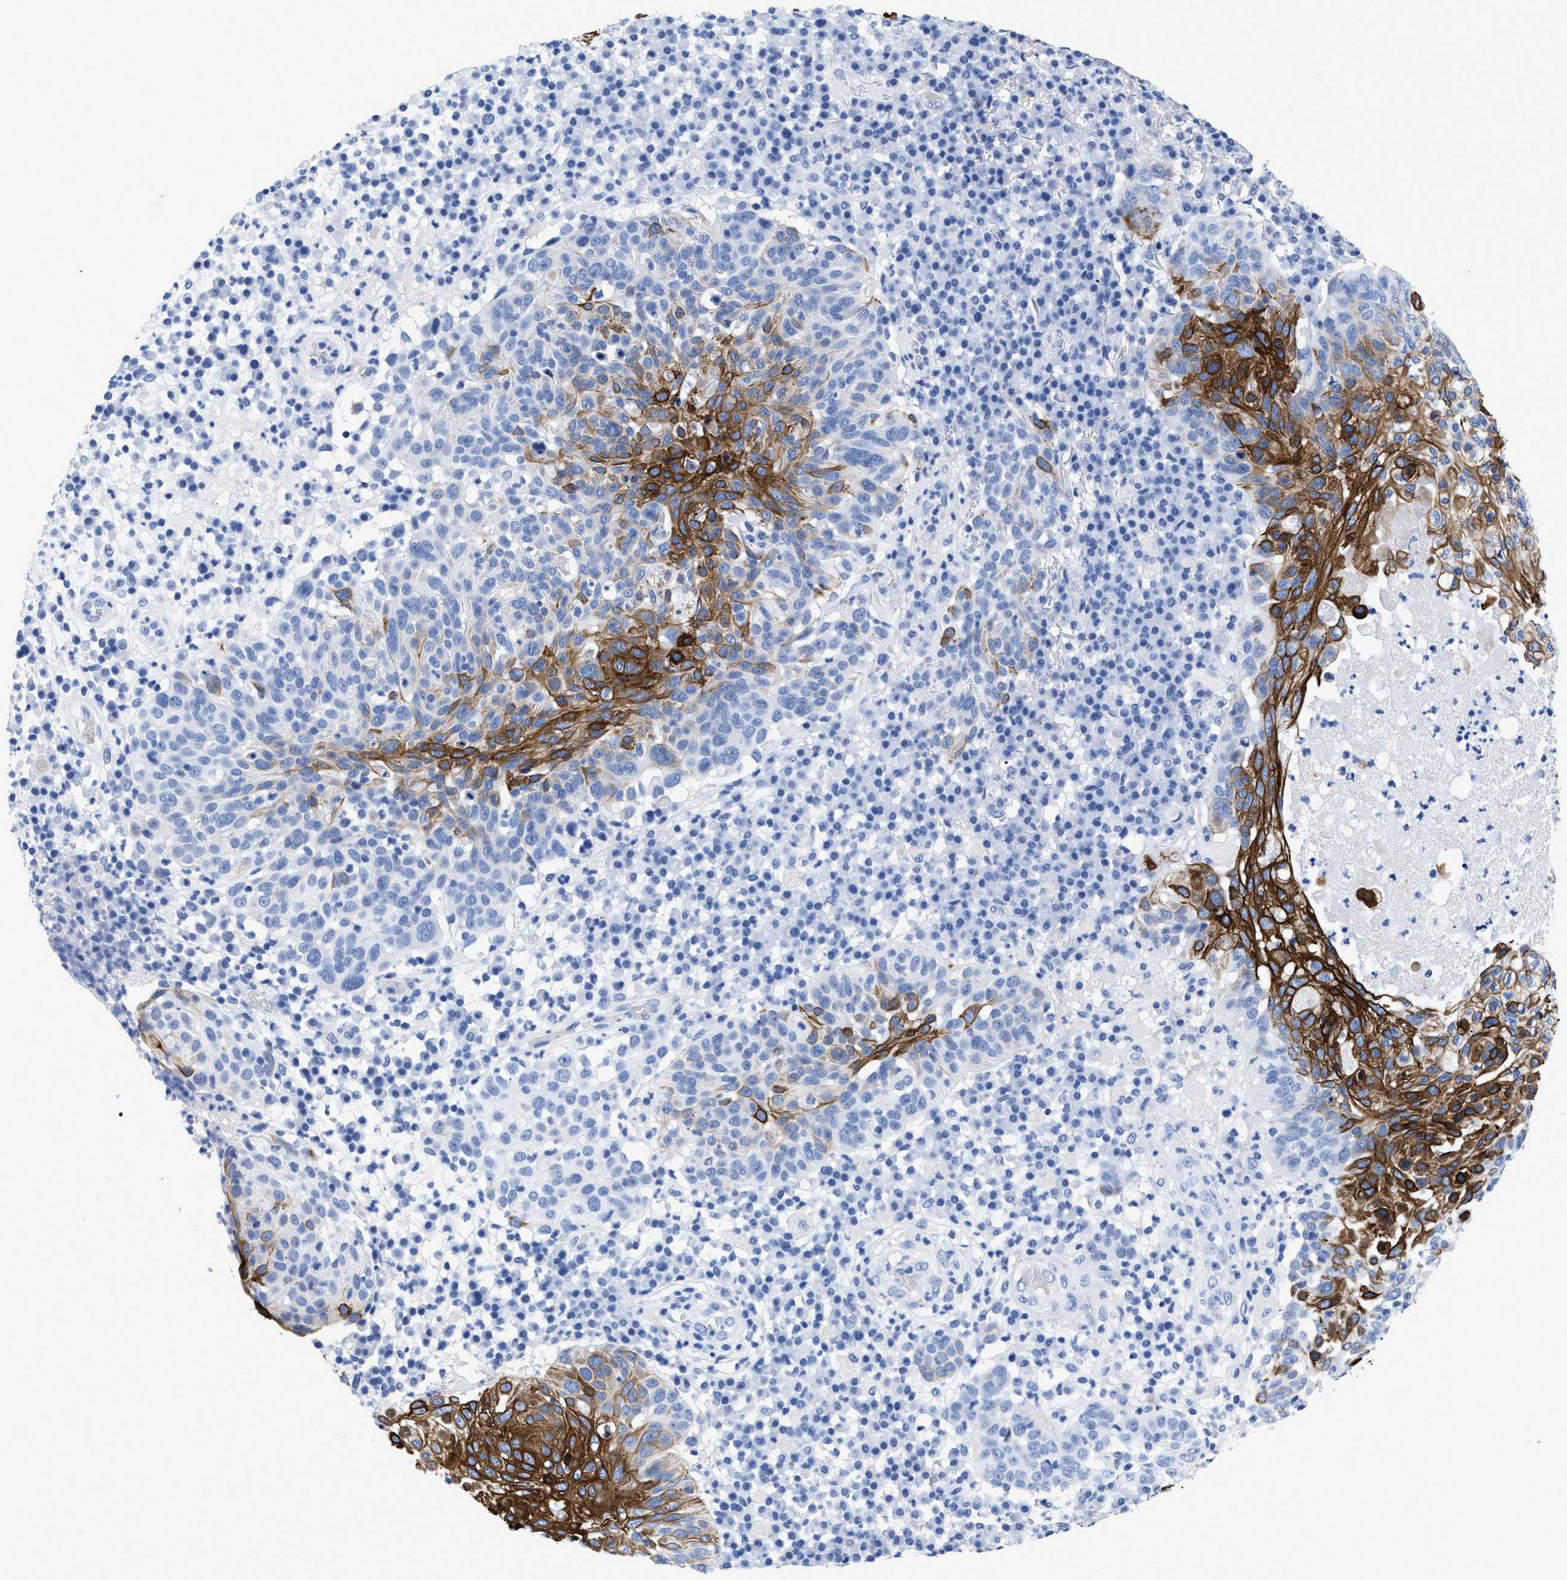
{"staining": {"intensity": "strong", "quantity": "25%-75%", "location": "cytoplasmic/membranous"}, "tissue": "skin cancer", "cell_type": "Tumor cells", "image_type": "cancer", "snomed": [{"axis": "morphology", "description": "Squamous cell carcinoma in situ, NOS"}, {"axis": "morphology", "description": "Squamous cell carcinoma, NOS"}, {"axis": "topography", "description": "Skin"}], "caption": "Immunohistochemical staining of skin squamous cell carcinoma in situ shows high levels of strong cytoplasmic/membranous expression in about 25%-75% of tumor cells.", "gene": "DUSP26", "patient": {"sex": "male", "age": 93}}